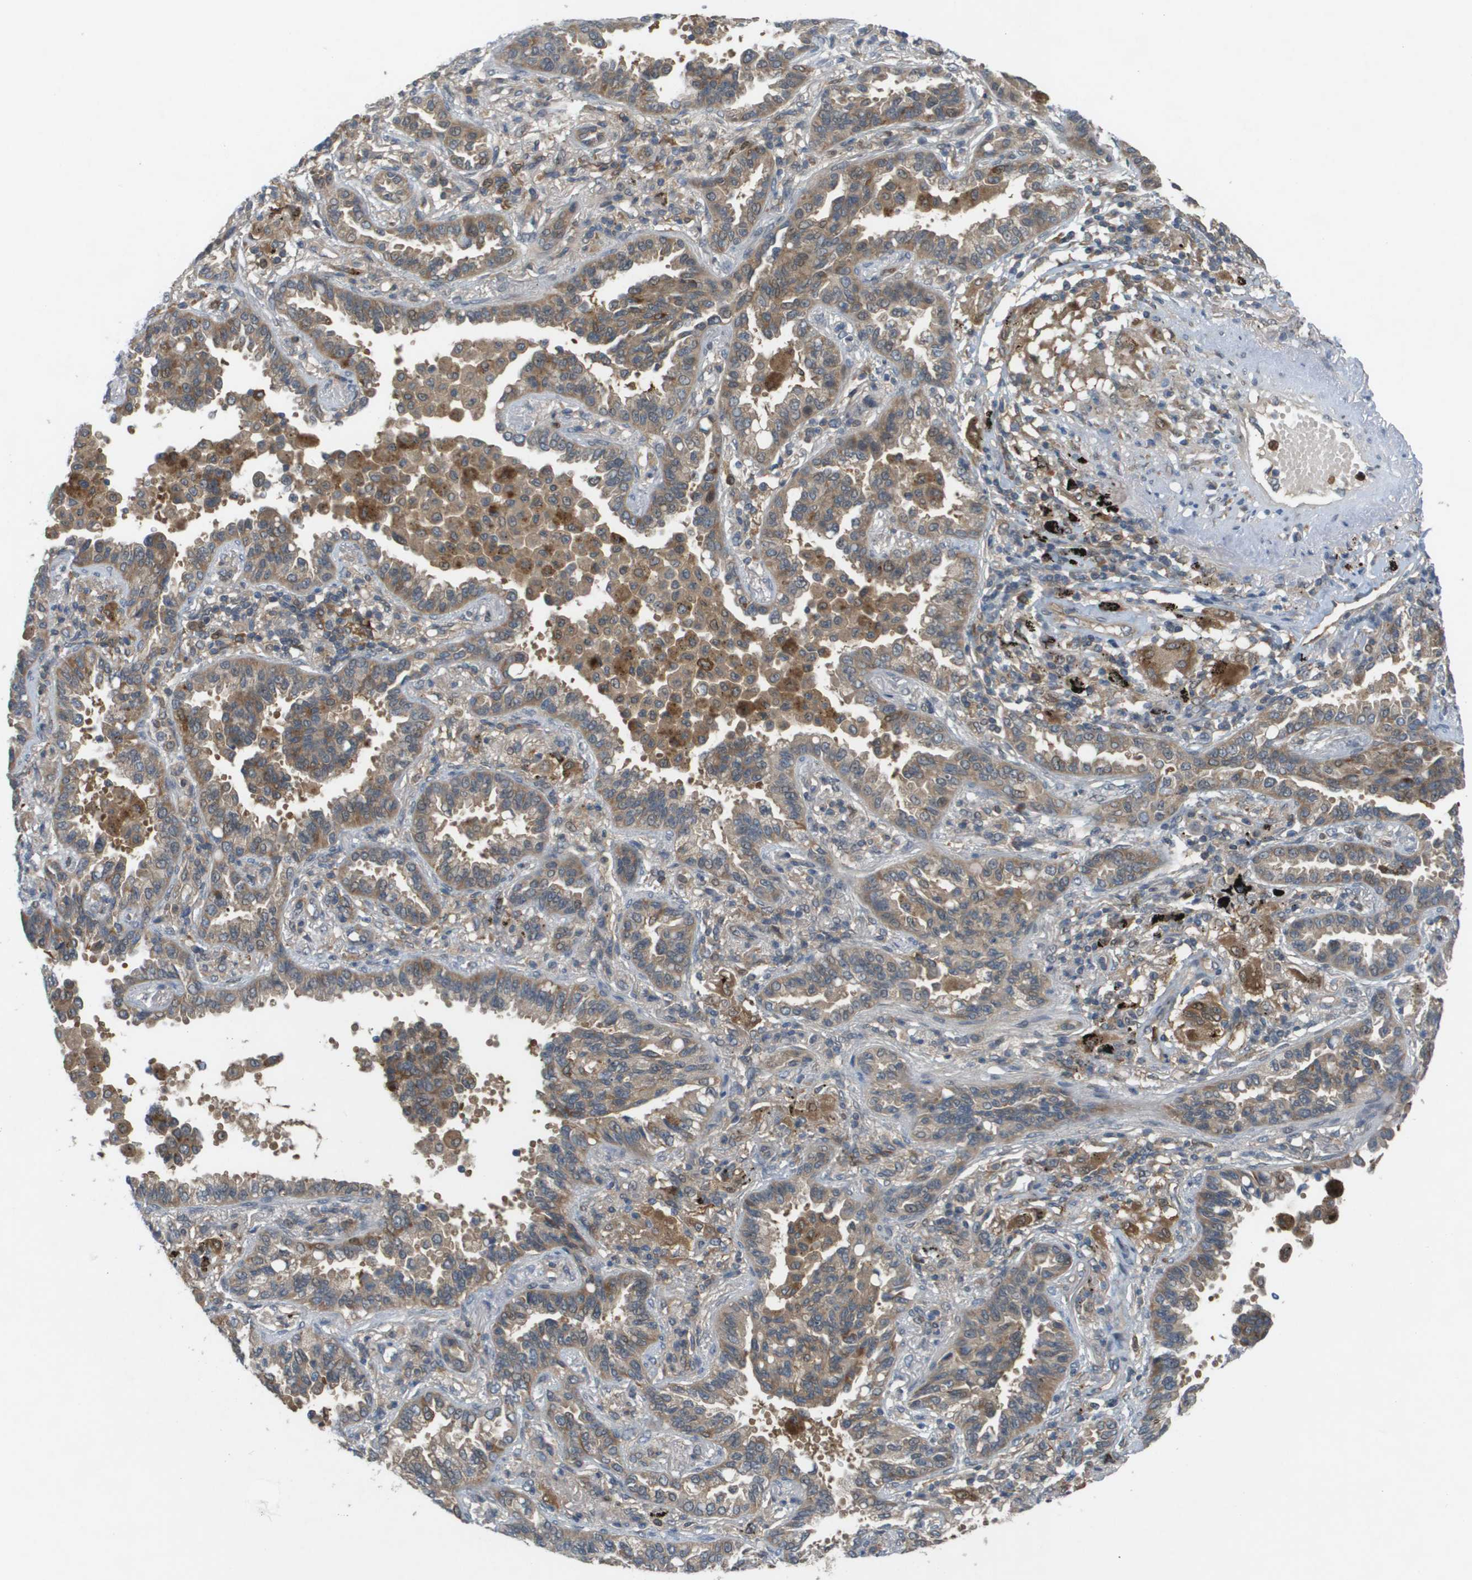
{"staining": {"intensity": "moderate", "quantity": "25%-75%", "location": "cytoplasmic/membranous"}, "tissue": "lung cancer", "cell_type": "Tumor cells", "image_type": "cancer", "snomed": [{"axis": "morphology", "description": "Normal tissue, NOS"}, {"axis": "morphology", "description": "Adenocarcinoma, NOS"}, {"axis": "topography", "description": "Lung"}], "caption": "Human lung adenocarcinoma stained with a protein marker reveals moderate staining in tumor cells.", "gene": "PALD1", "patient": {"sex": "male", "age": 59}}